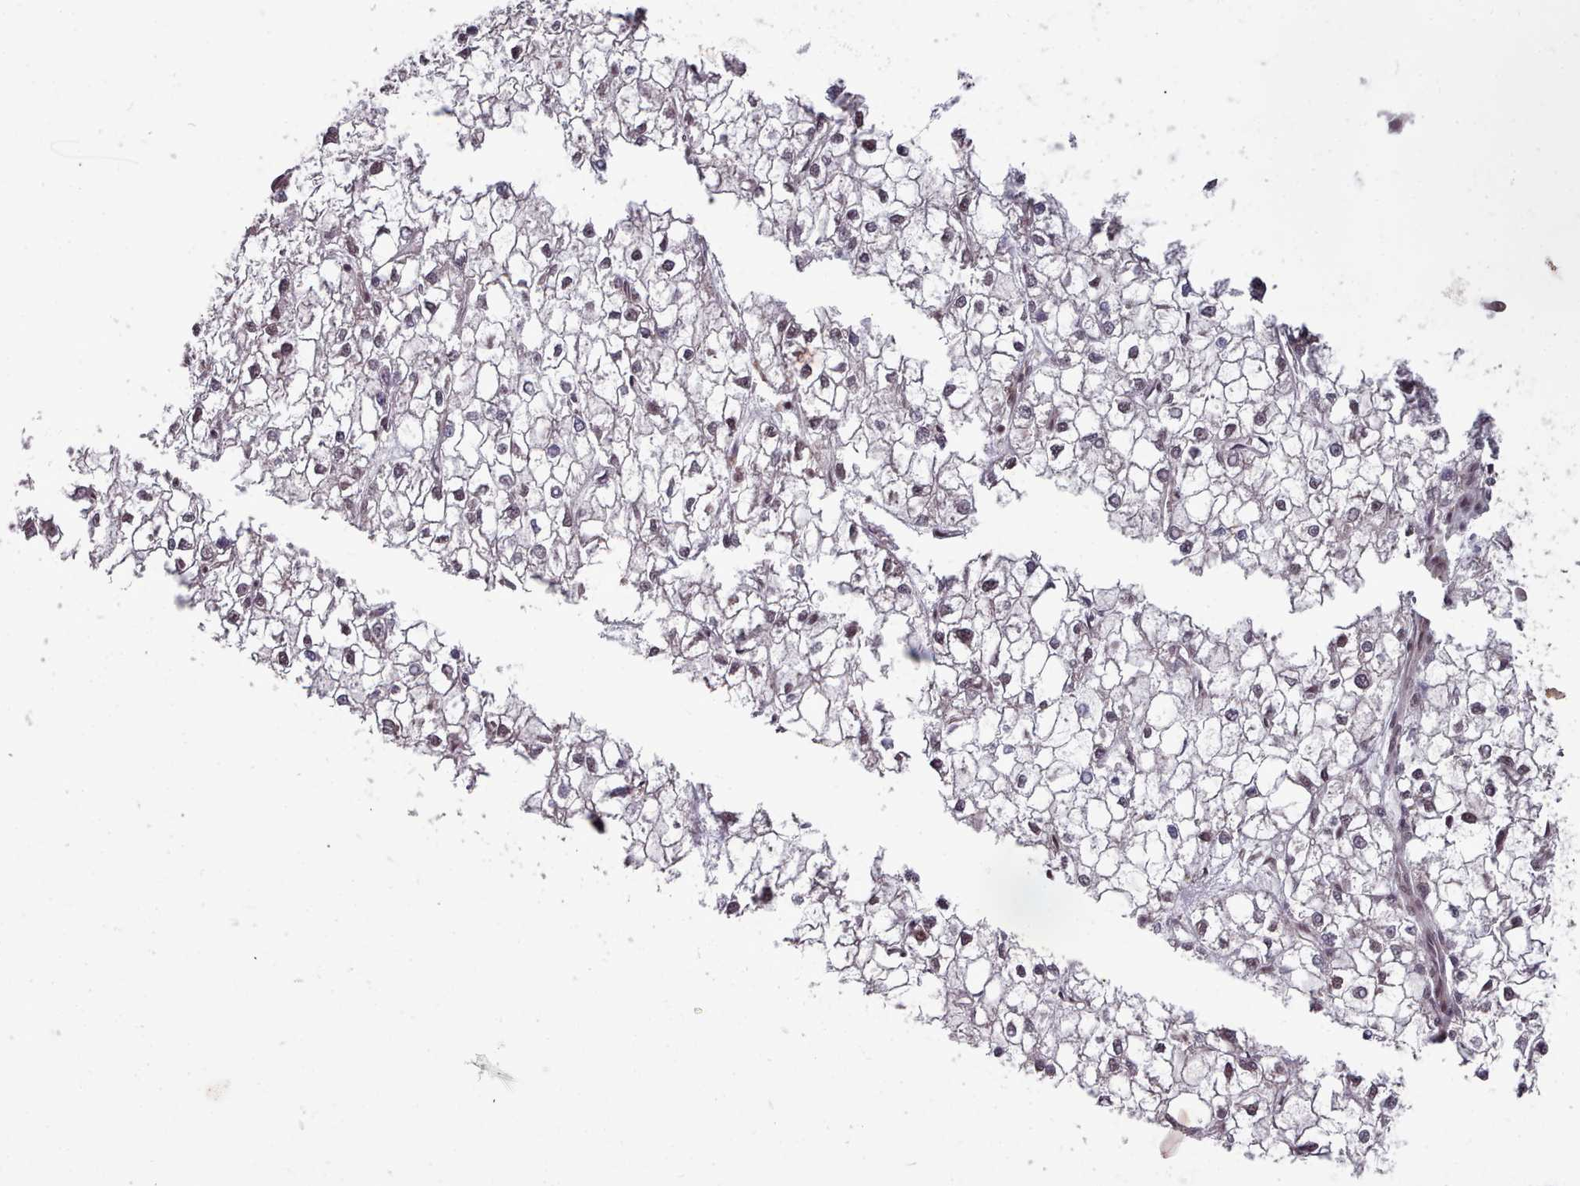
{"staining": {"intensity": "weak", "quantity": "<25%", "location": "nuclear"}, "tissue": "liver cancer", "cell_type": "Tumor cells", "image_type": "cancer", "snomed": [{"axis": "morphology", "description": "Carcinoma, Hepatocellular, NOS"}, {"axis": "topography", "description": "Liver"}], "caption": "Liver cancer (hepatocellular carcinoma) stained for a protein using immunohistochemistry (IHC) demonstrates no staining tumor cells.", "gene": "DHX8", "patient": {"sex": "female", "age": 43}}